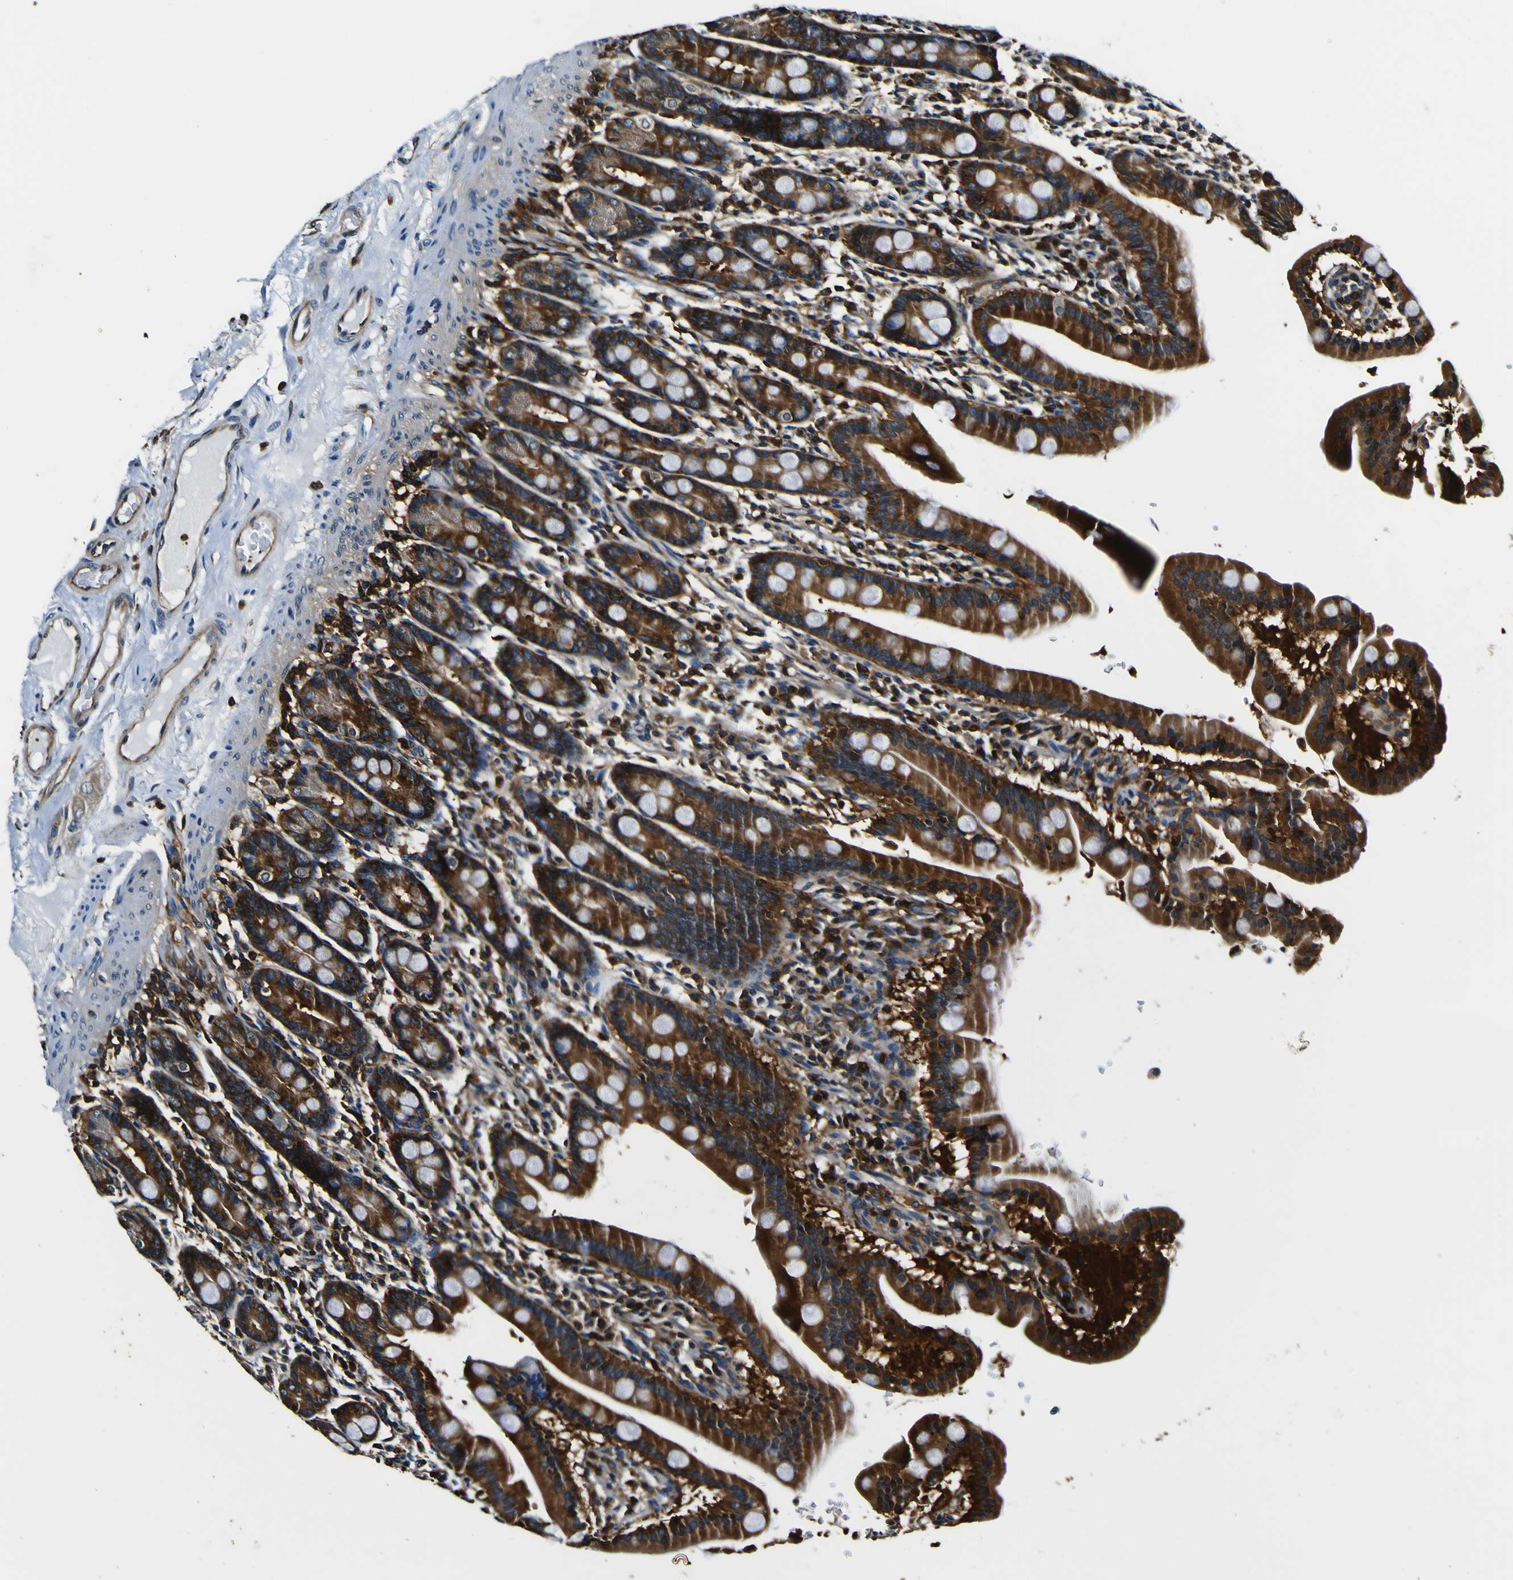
{"staining": {"intensity": "strong", "quantity": ">75%", "location": "cytoplasmic/membranous"}, "tissue": "duodenum", "cell_type": "Glandular cells", "image_type": "normal", "snomed": [{"axis": "morphology", "description": "Normal tissue, NOS"}, {"axis": "topography", "description": "Duodenum"}], "caption": "Protein staining of unremarkable duodenum demonstrates strong cytoplasmic/membranous staining in about >75% of glandular cells. (DAB IHC, brown staining for protein, blue staining for nuclei).", "gene": "RHOT2", "patient": {"sex": "male", "age": 50}}